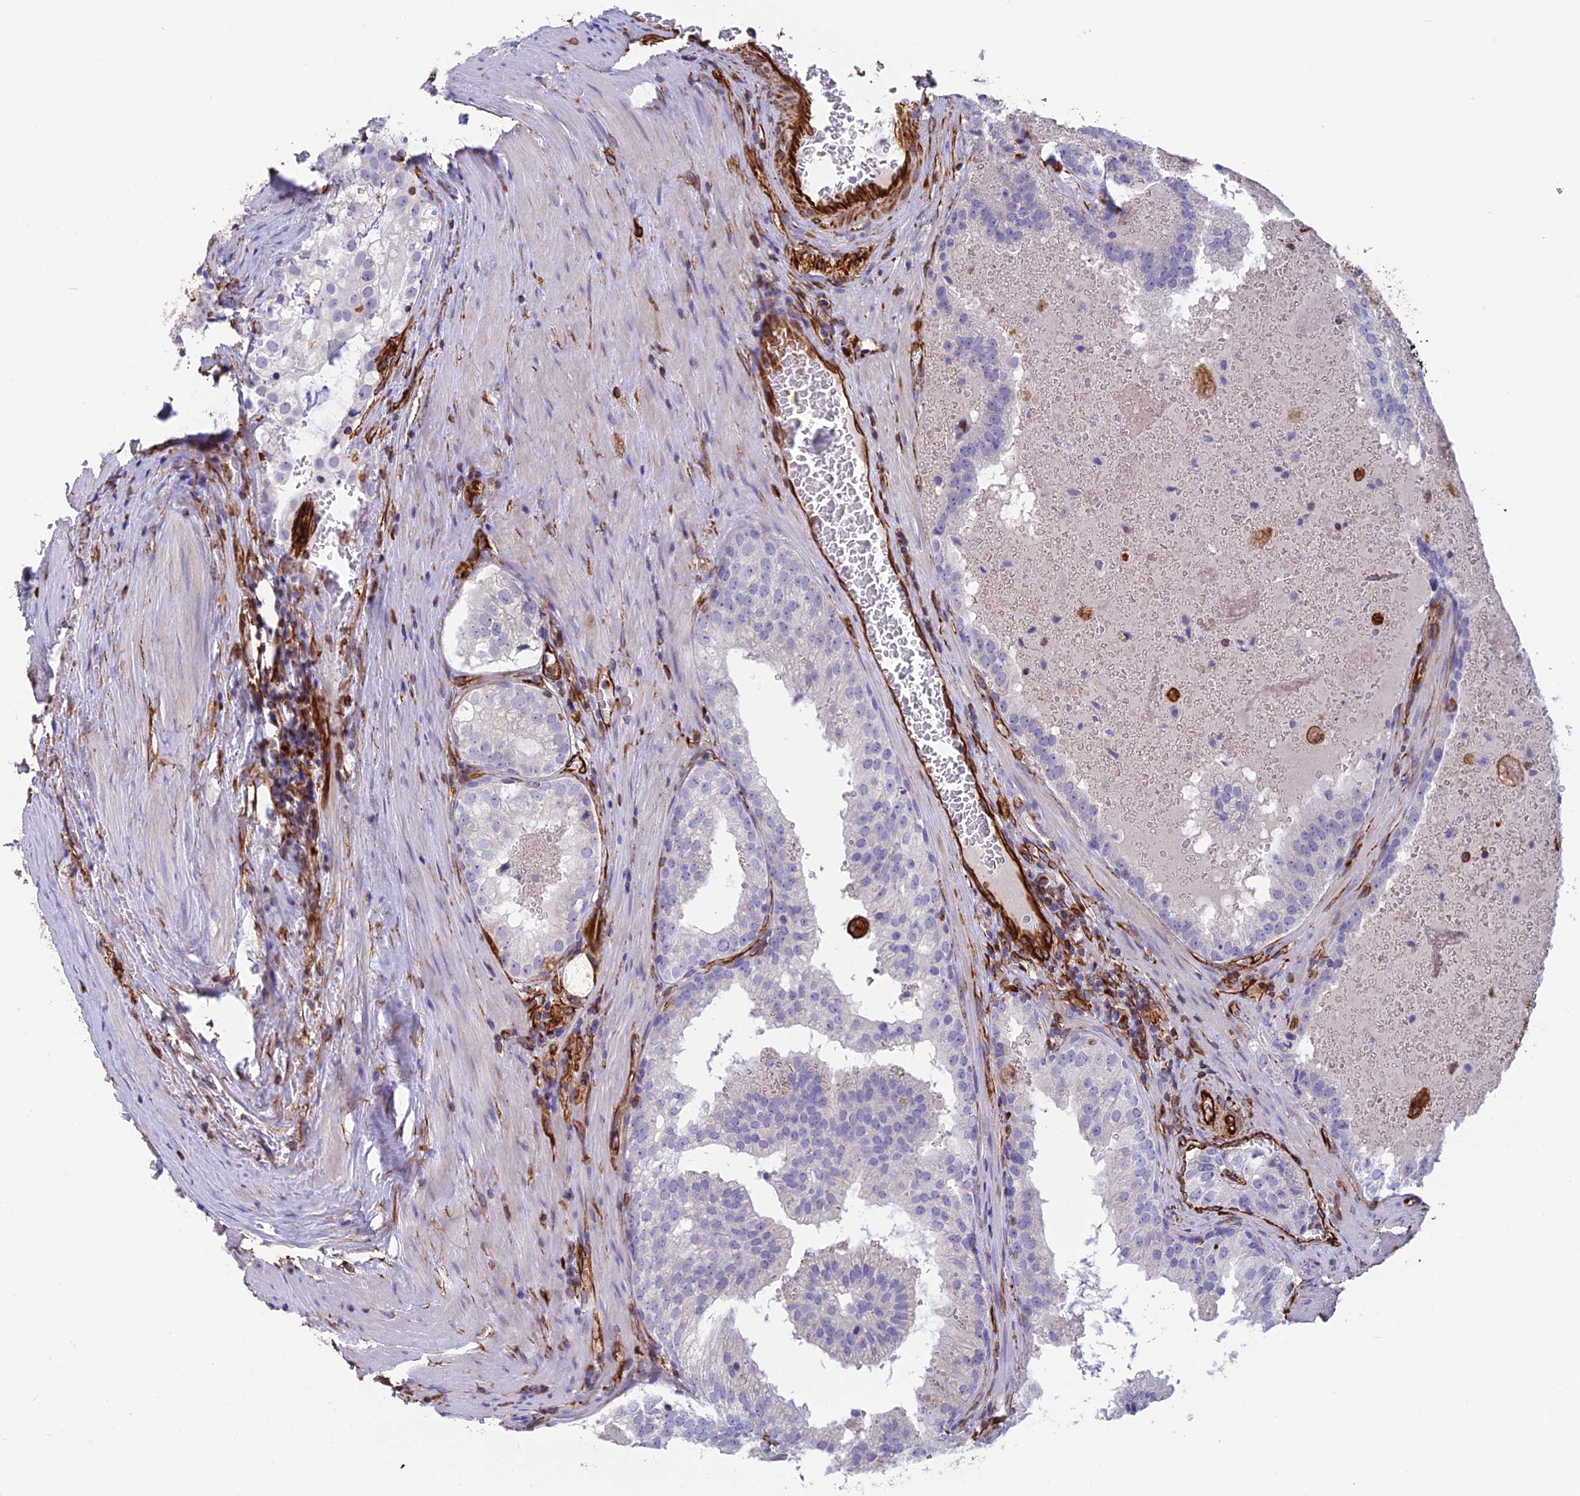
{"staining": {"intensity": "negative", "quantity": "none", "location": "none"}, "tissue": "prostate cancer", "cell_type": "Tumor cells", "image_type": "cancer", "snomed": [{"axis": "morphology", "description": "Adenocarcinoma, High grade"}, {"axis": "topography", "description": "Prostate"}], "caption": "Image shows no protein positivity in tumor cells of adenocarcinoma (high-grade) (prostate) tissue. (Brightfield microscopy of DAB (3,3'-diaminobenzidine) IHC at high magnification).", "gene": "FBXL20", "patient": {"sex": "male", "age": 68}}